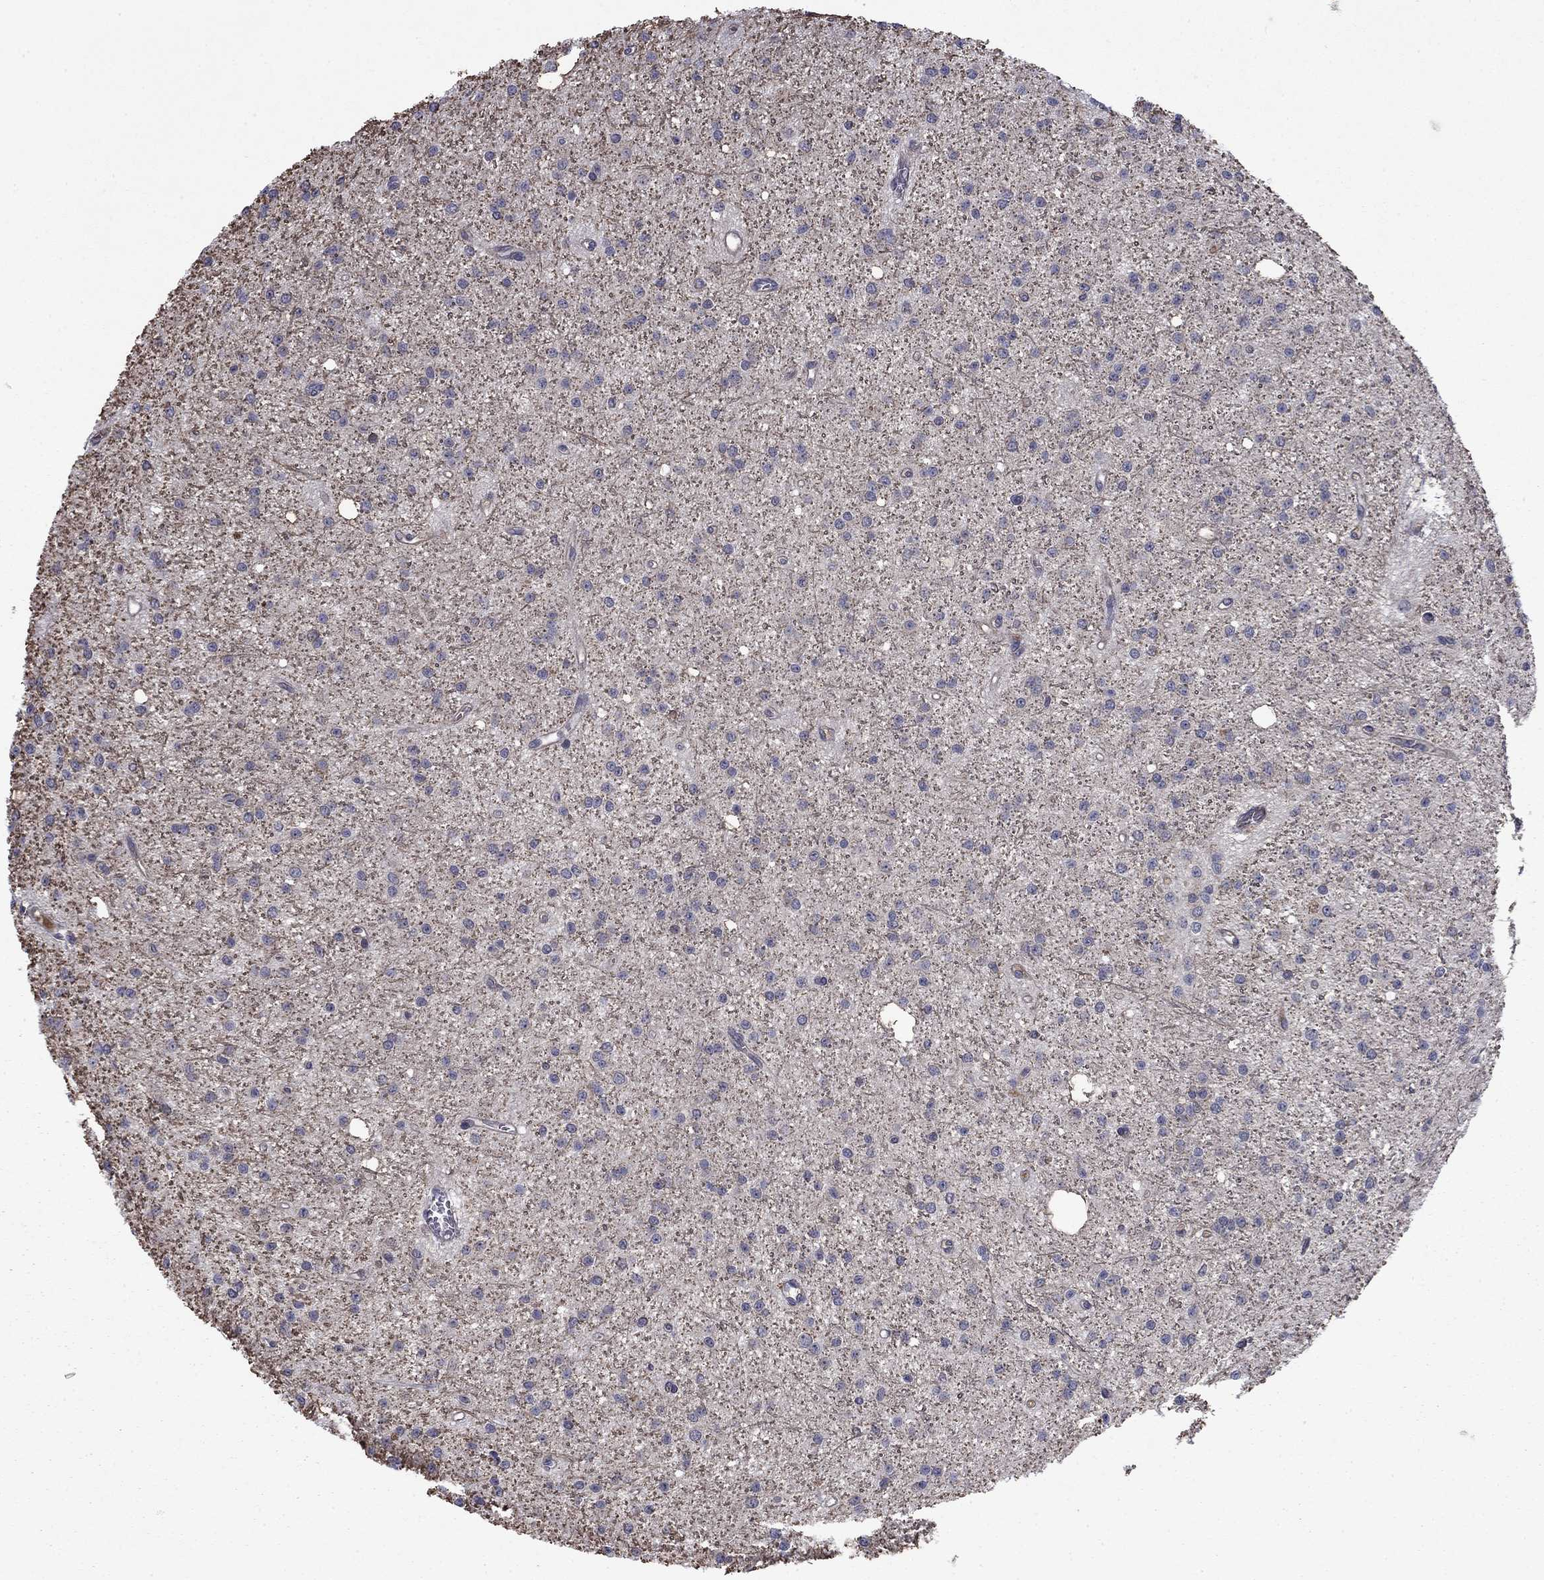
{"staining": {"intensity": "negative", "quantity": "none", "location": "none"}, "tissue": "glioma", "cell_type": "Tumor cells", "image_type": "cancer", "snomed": [{"axis": "morphology", "description": "Glioma, malignant, Low grade"}, {"axis": "topography", "description": "Brain"}], "caption": "Tumor cells are negative for brown protein staining in malignant glioma (low-grade). Brightfield microscopy of immunohistochemistry (IHC) stained with DAB (brown) and hematoxylin (blue), captured at high magnification.", "gene": "DOP1B", "patient": {"sex": "male", "age": 27}}